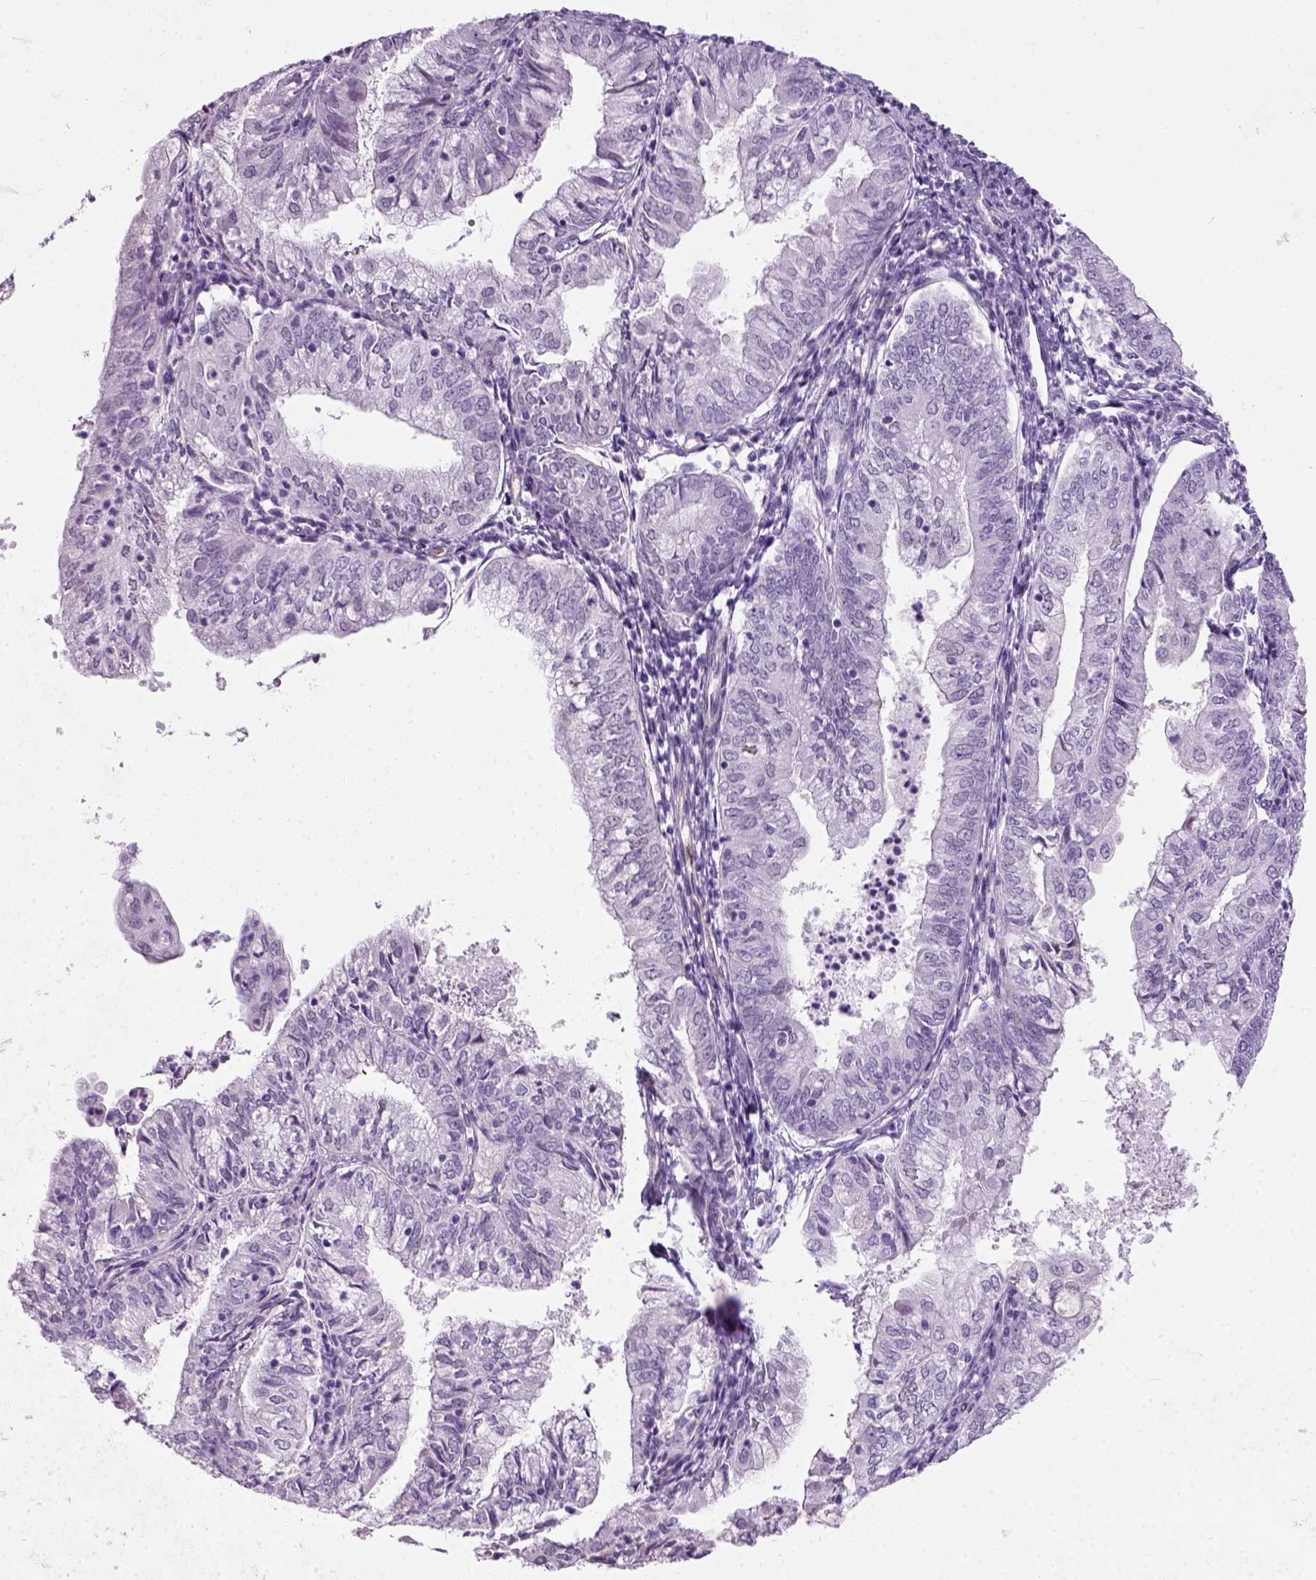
{"staining": {"intensity": "negative", "quantity": "none", "location": "none"}, "tissue": "endometrial cancer", "cell_type": "Tumor cells", "image_type": "cancer", "snomed": [{"axis": "morphology", "description": "Adenocarcinoma, NOS"}, {"axis": "topography", "description": "Endometrium"}], "caption": "Human endometrial cancer (adenocarcinoma) stained for a protein using IHC demonstrates no staining in tumor cells.", "gene": "AXDND1", "patient": {"sex": "female", "age": 55}}